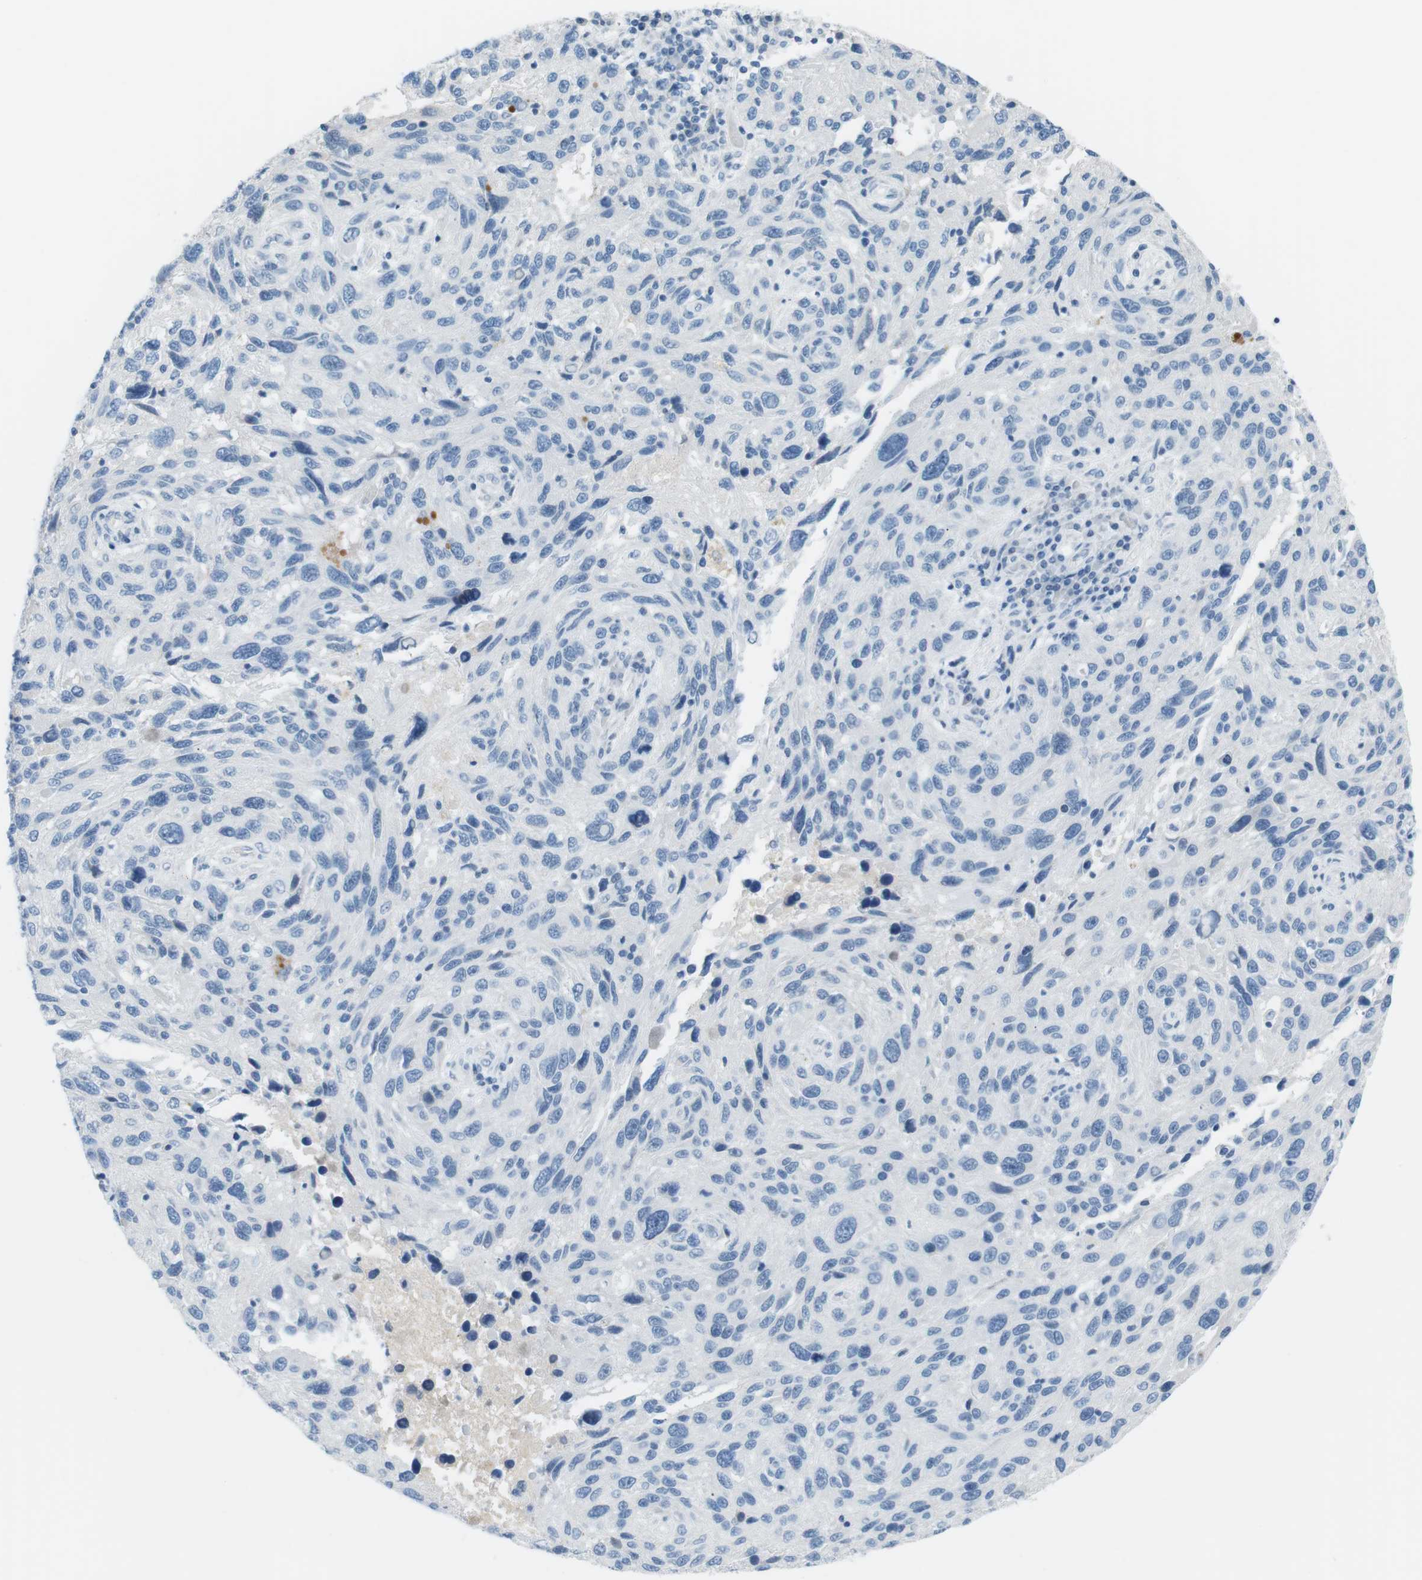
{"staining": {"intensity": "negative", "quantity": "none", "location": "none"}, "tissue": "melanoma", "cell_type": "Tumor cells", "image_type": "cancer", "snomed": [{"axis": "morphology", "description": "Malignant melanoma, NOS"}, {"axis": "topography", "description": "Skin"}], "caption": "An image of human malignant melanoma is negative for staining in tumor cells.", "gene": "AZGP1", "patient": {"sex": "male", "age": 53}}